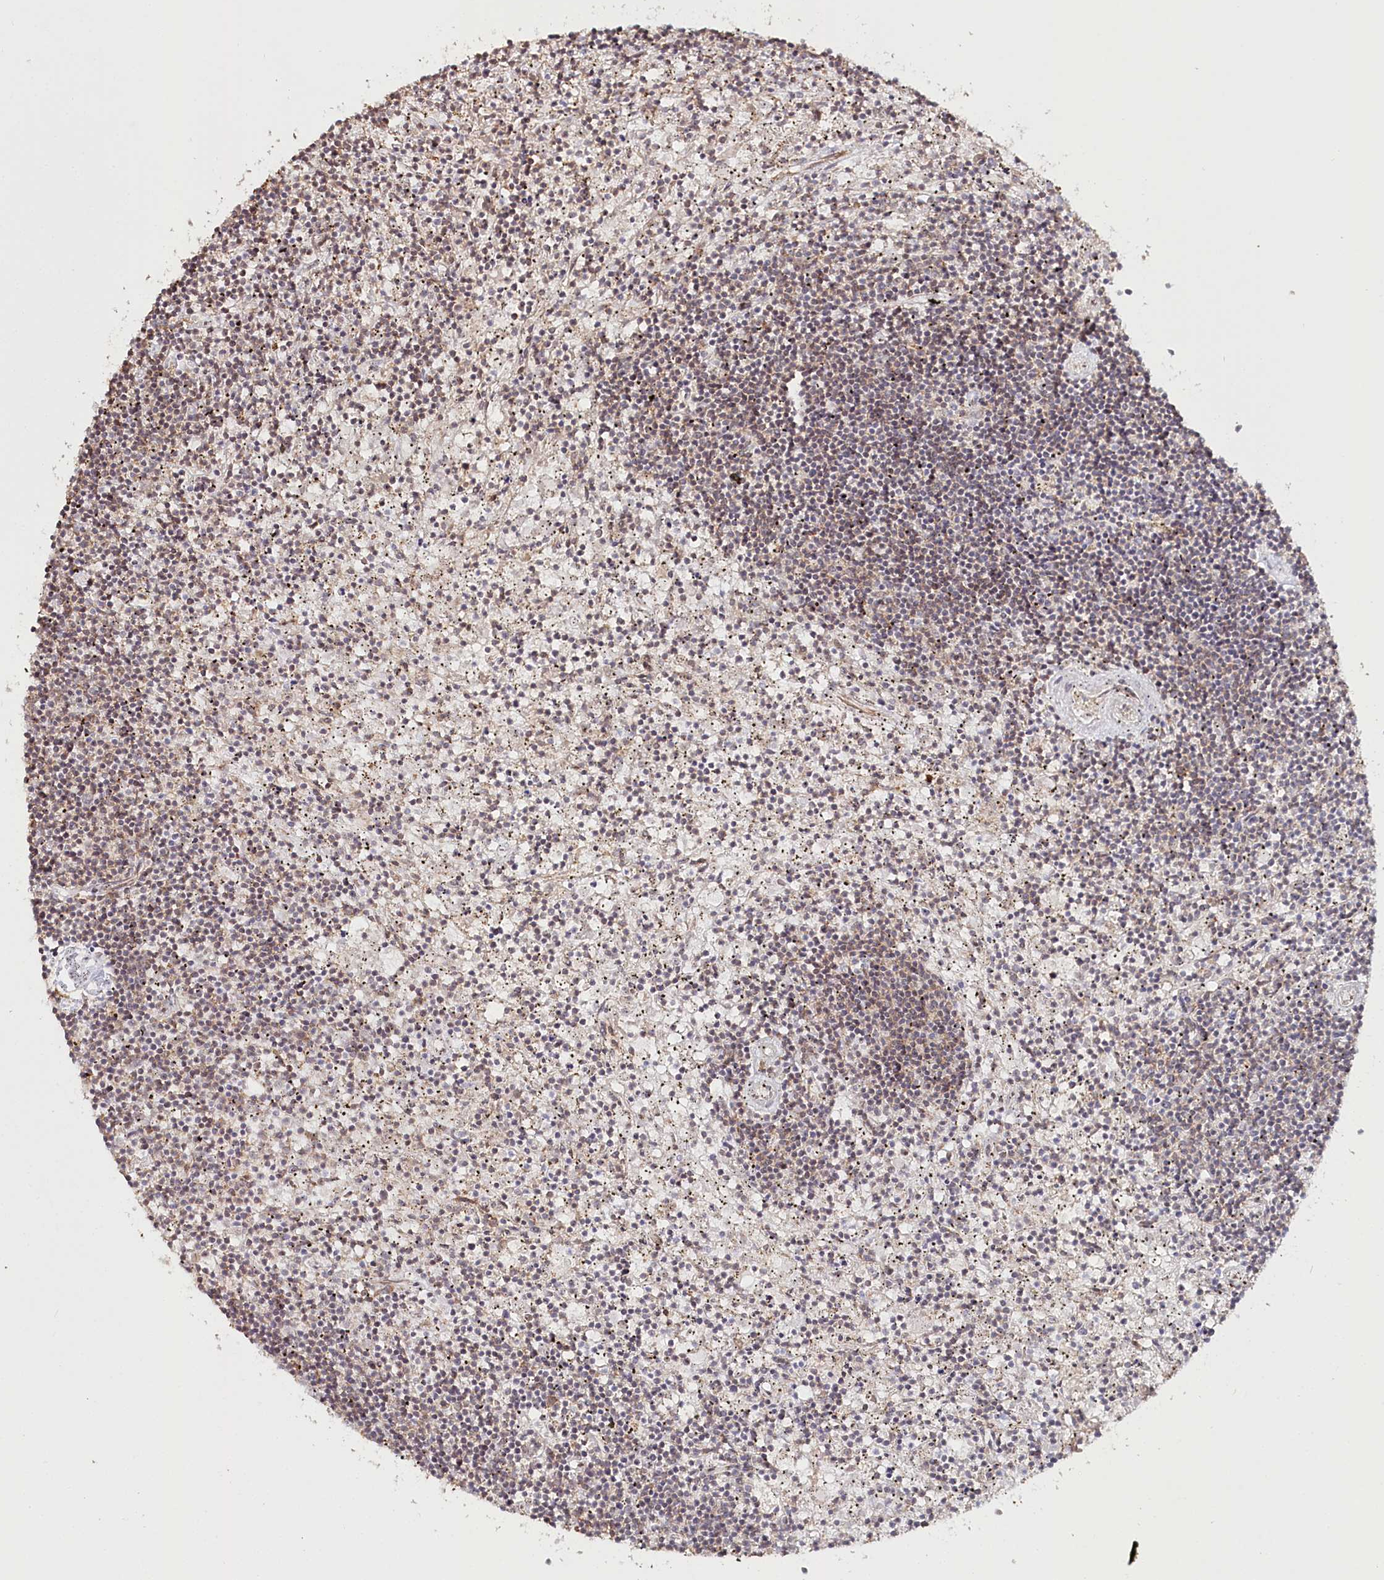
{"staining": {"intensity": "weak", "quantity": "25%-75%", "location": "cytoplasmic/membranous"}, "tissue": "lymphoma", "cell_type": "Tumor cells", "image_type": "cancer", "snomed": [{"axis": "morphology", "description": "Malignant lymphoma, non-Hodgkin's type, Low grade"}, {"axis": "topography", "description": "Spleen"}], "caption": "Protein expression analysis of low-grade malignant lymphoma, non-Hodgkin's type displays weak cytoplasmic/membranous expression in approximately 25%-75% of tumor cells.", "gene": "OTUD4", "patient": {"sex": "male", "age": 76}}